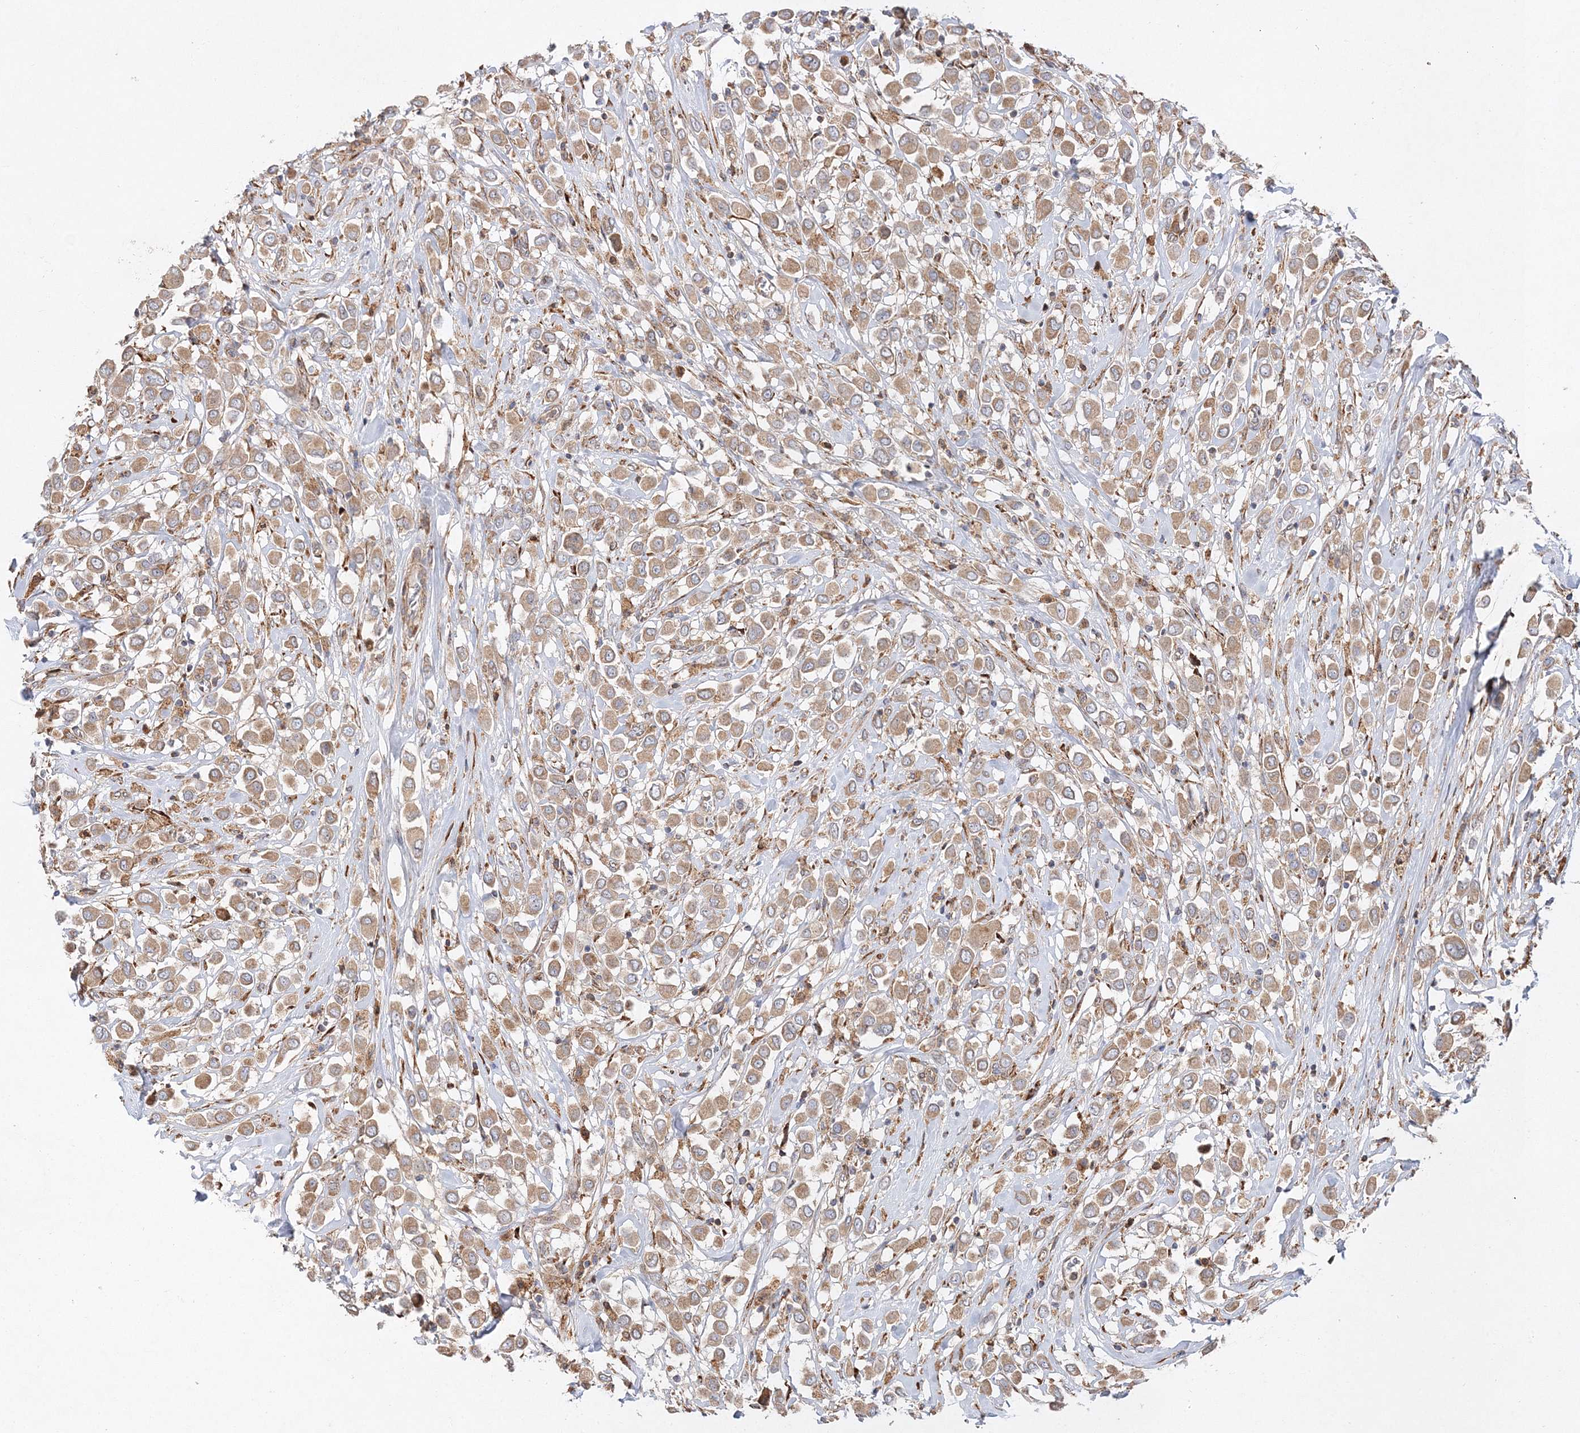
{"staining": {"intensity": "moderate", "quantity": ">75%", "location": "cytoplasmic/membranous"}, "tissue": "breast cancer", "cell_type": "Tumor cells", "image_type": "cancer", "snomed": [{"axis": "morphology", "description": "Duct carcinoma"}, {"axis": "topography", "description": "Breast"}], "caption": "Protein staining displays moderate cytoplasmic/membranous expression in approximately >75% of tumor cells in intraductal carcinoma (breast).", "gene": "ZFYVE16", "patient": {"sex": "female", "age": 61}}